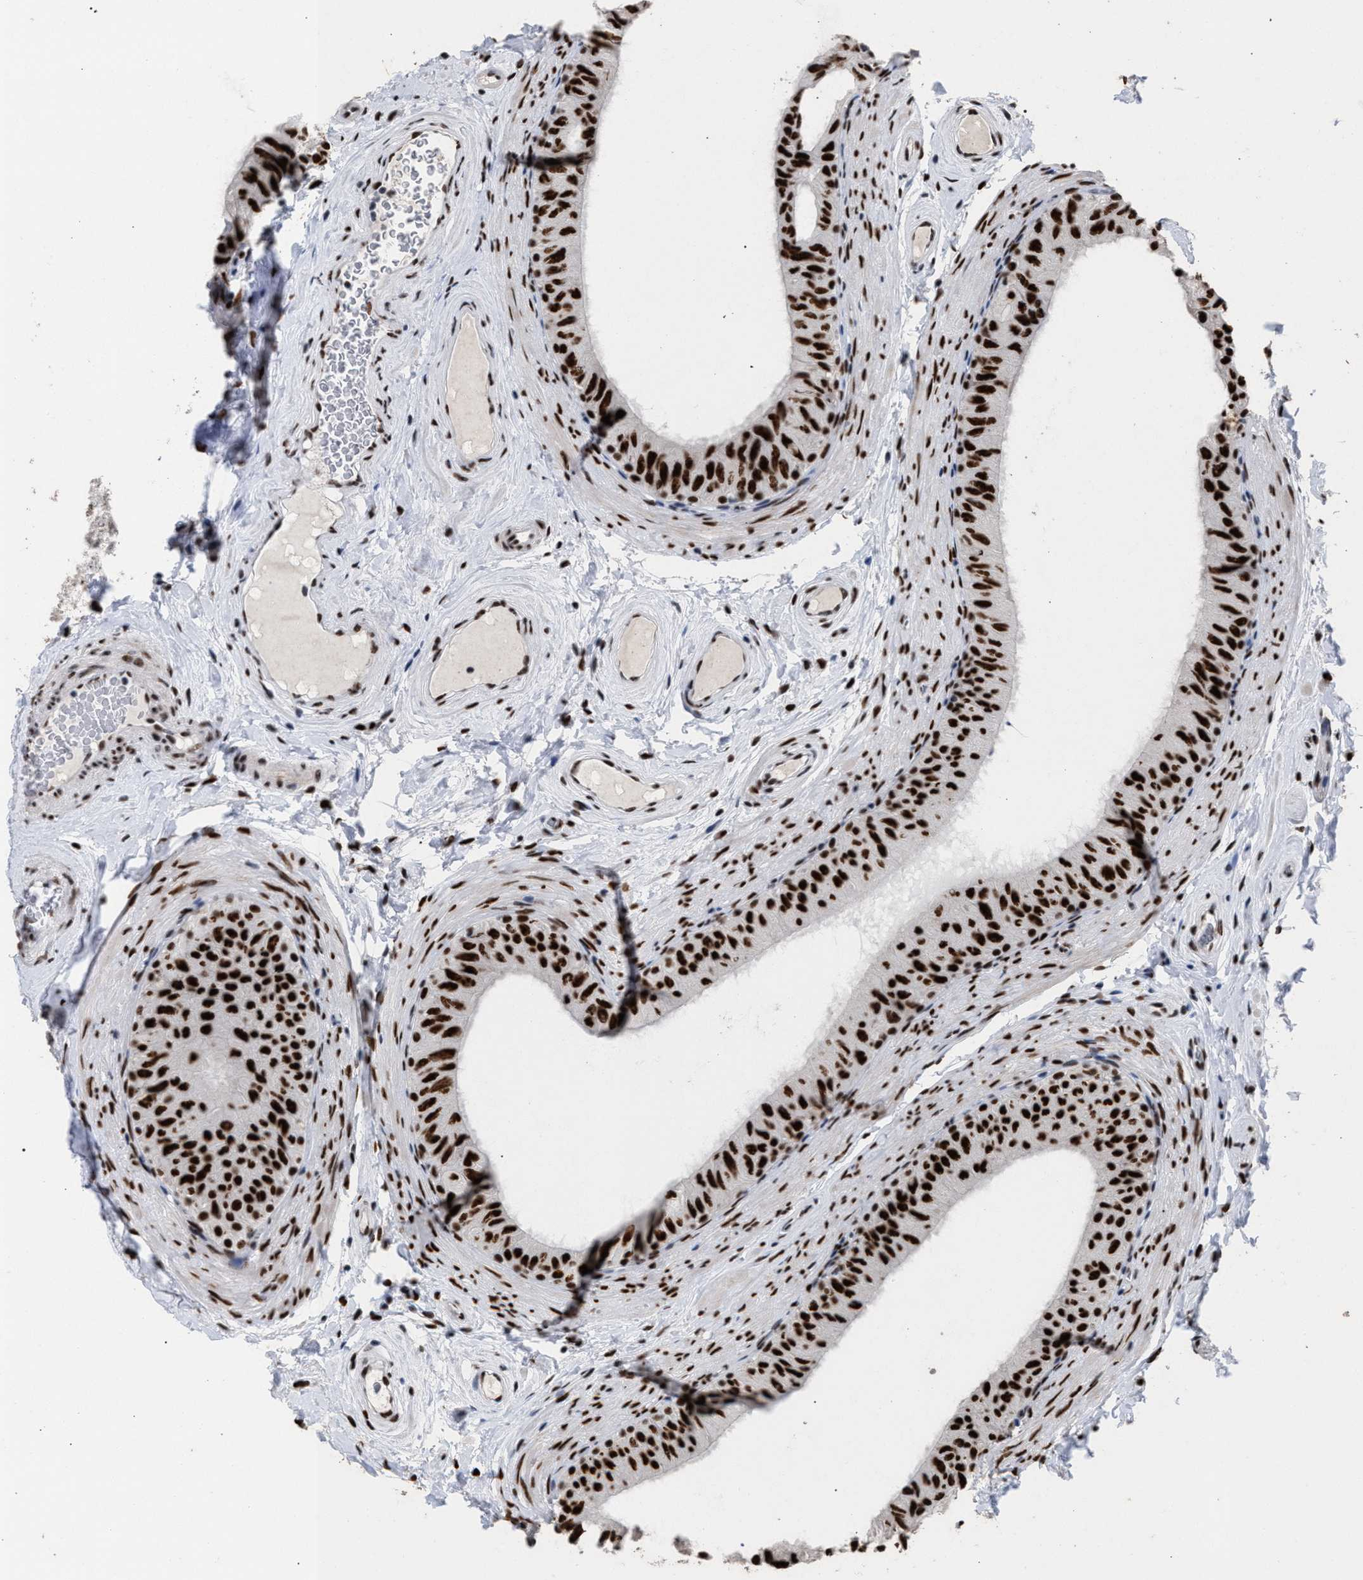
{"staining": {"intensity": "strong", "quantity": ">75%", "location": "nuclear"}, "tissue": "epididymis", "cell_type": "Glandular cells", "image_type": "normal", "snomed": [{"axis": "morphology", "description": "Normal tissue, NOS"}, {"axis": "topography", "description": "Epididymis"}], "caption": "Approximately >75% of glandular cells in unremarkable human epididymis show strong nuclear protein staining as visualized by brown immunohistochemical staining.", "gene": "TP53BP1", "patient": {"sex": "male", "age": 34}}